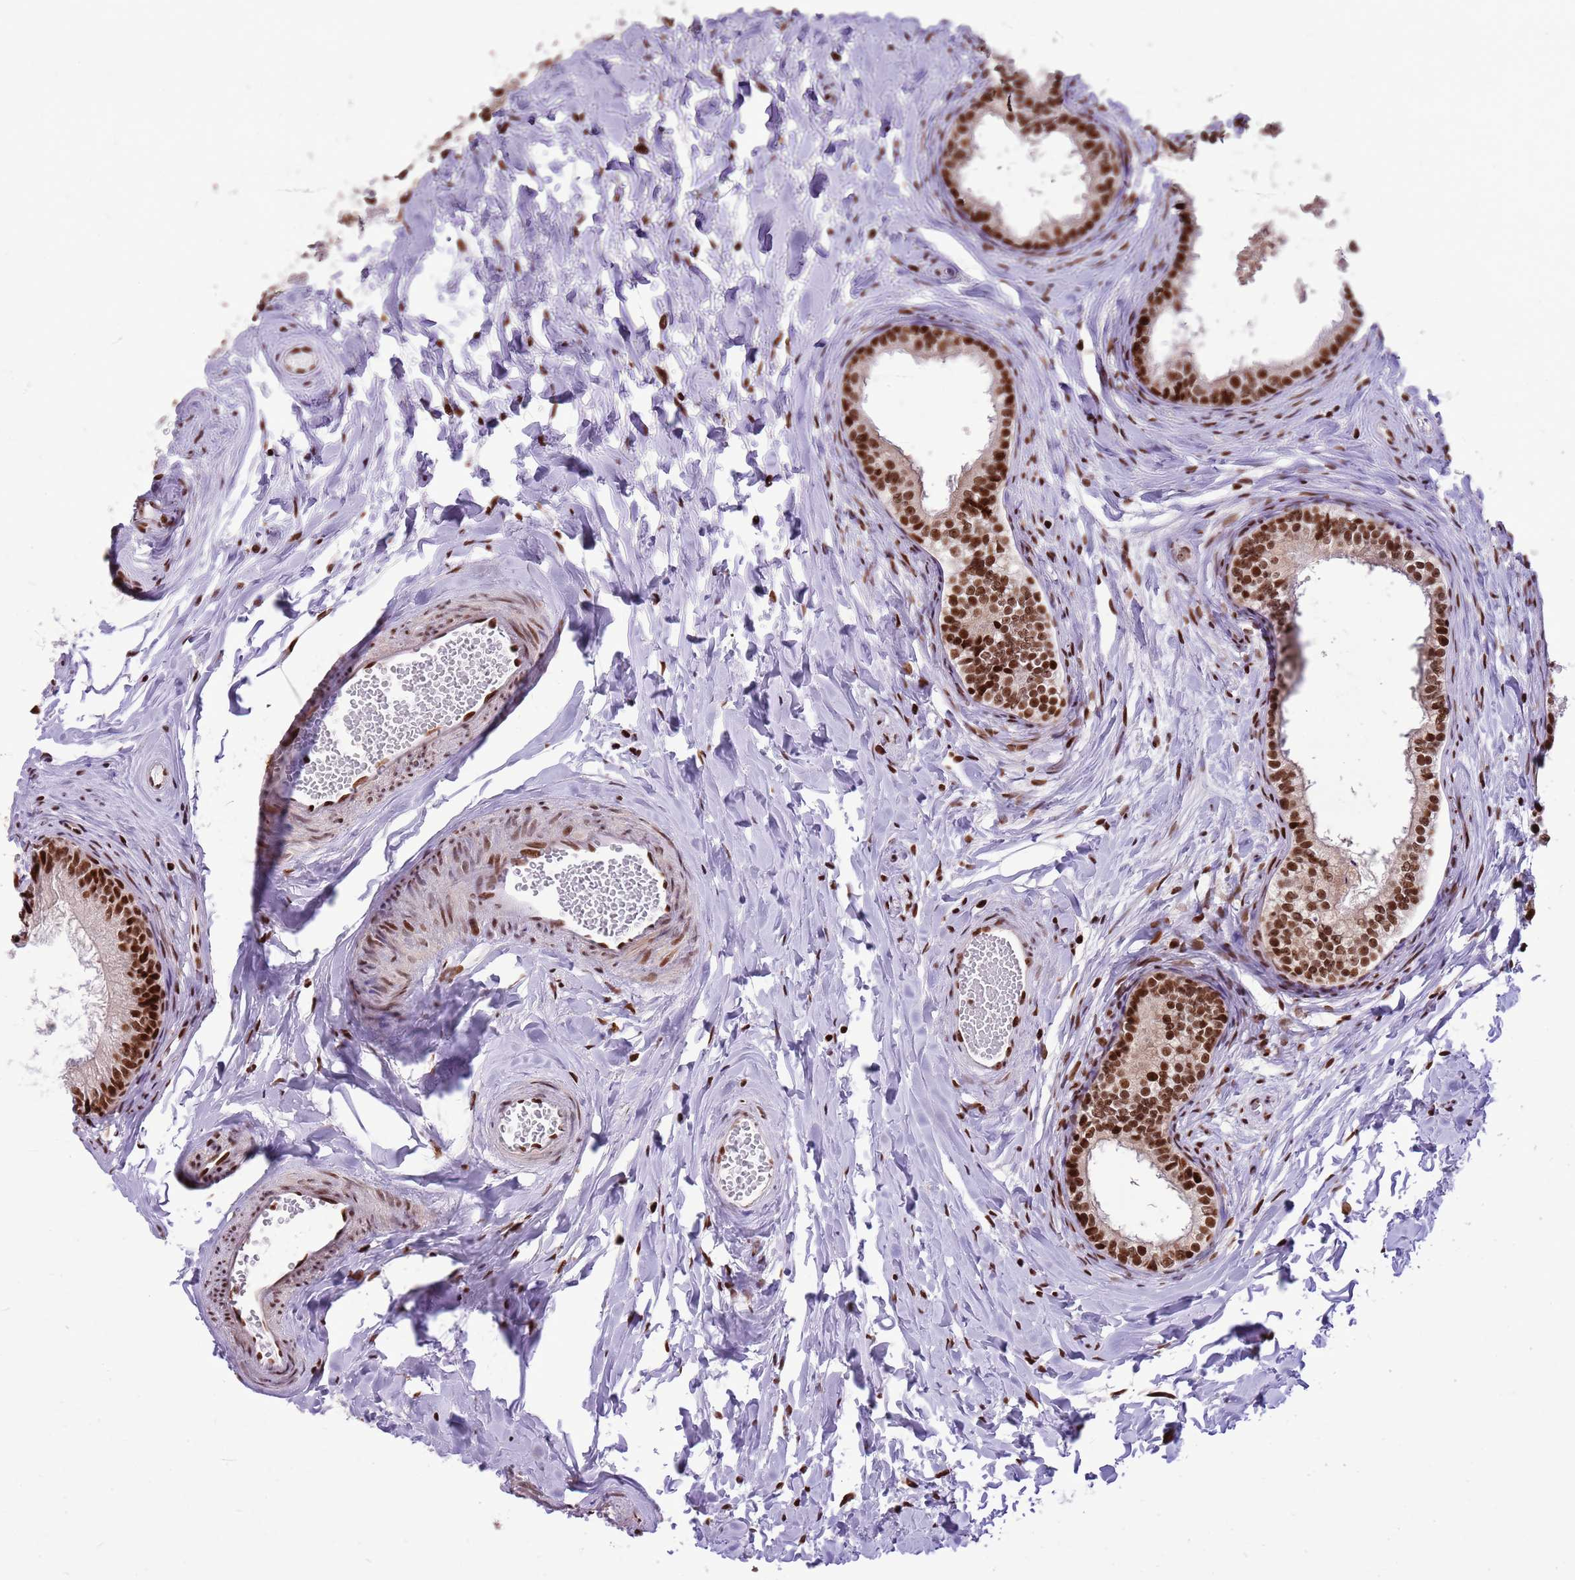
{"staining": {"intensity": "strong", "quantity": ">75%", "location": "nuclear"}, "tissue": "epididymis", "cell_type": "Glandular cells", "image_type": "normal", "snomed": [{"axis": "morphology", "description": "Normal tissue, NOS"}, {"axis": "topography", "description": "Epididymis"}], "caption": "Immunohistochemical staining of normal human epididymis shows high levels of strong nuclear staining in about >75% of glandular cells. (brown staining indicates protein expression, while blue staining denotes nuclei).", "gene": "WASHC4", "patient": {"sex": "male", "age": 34}}